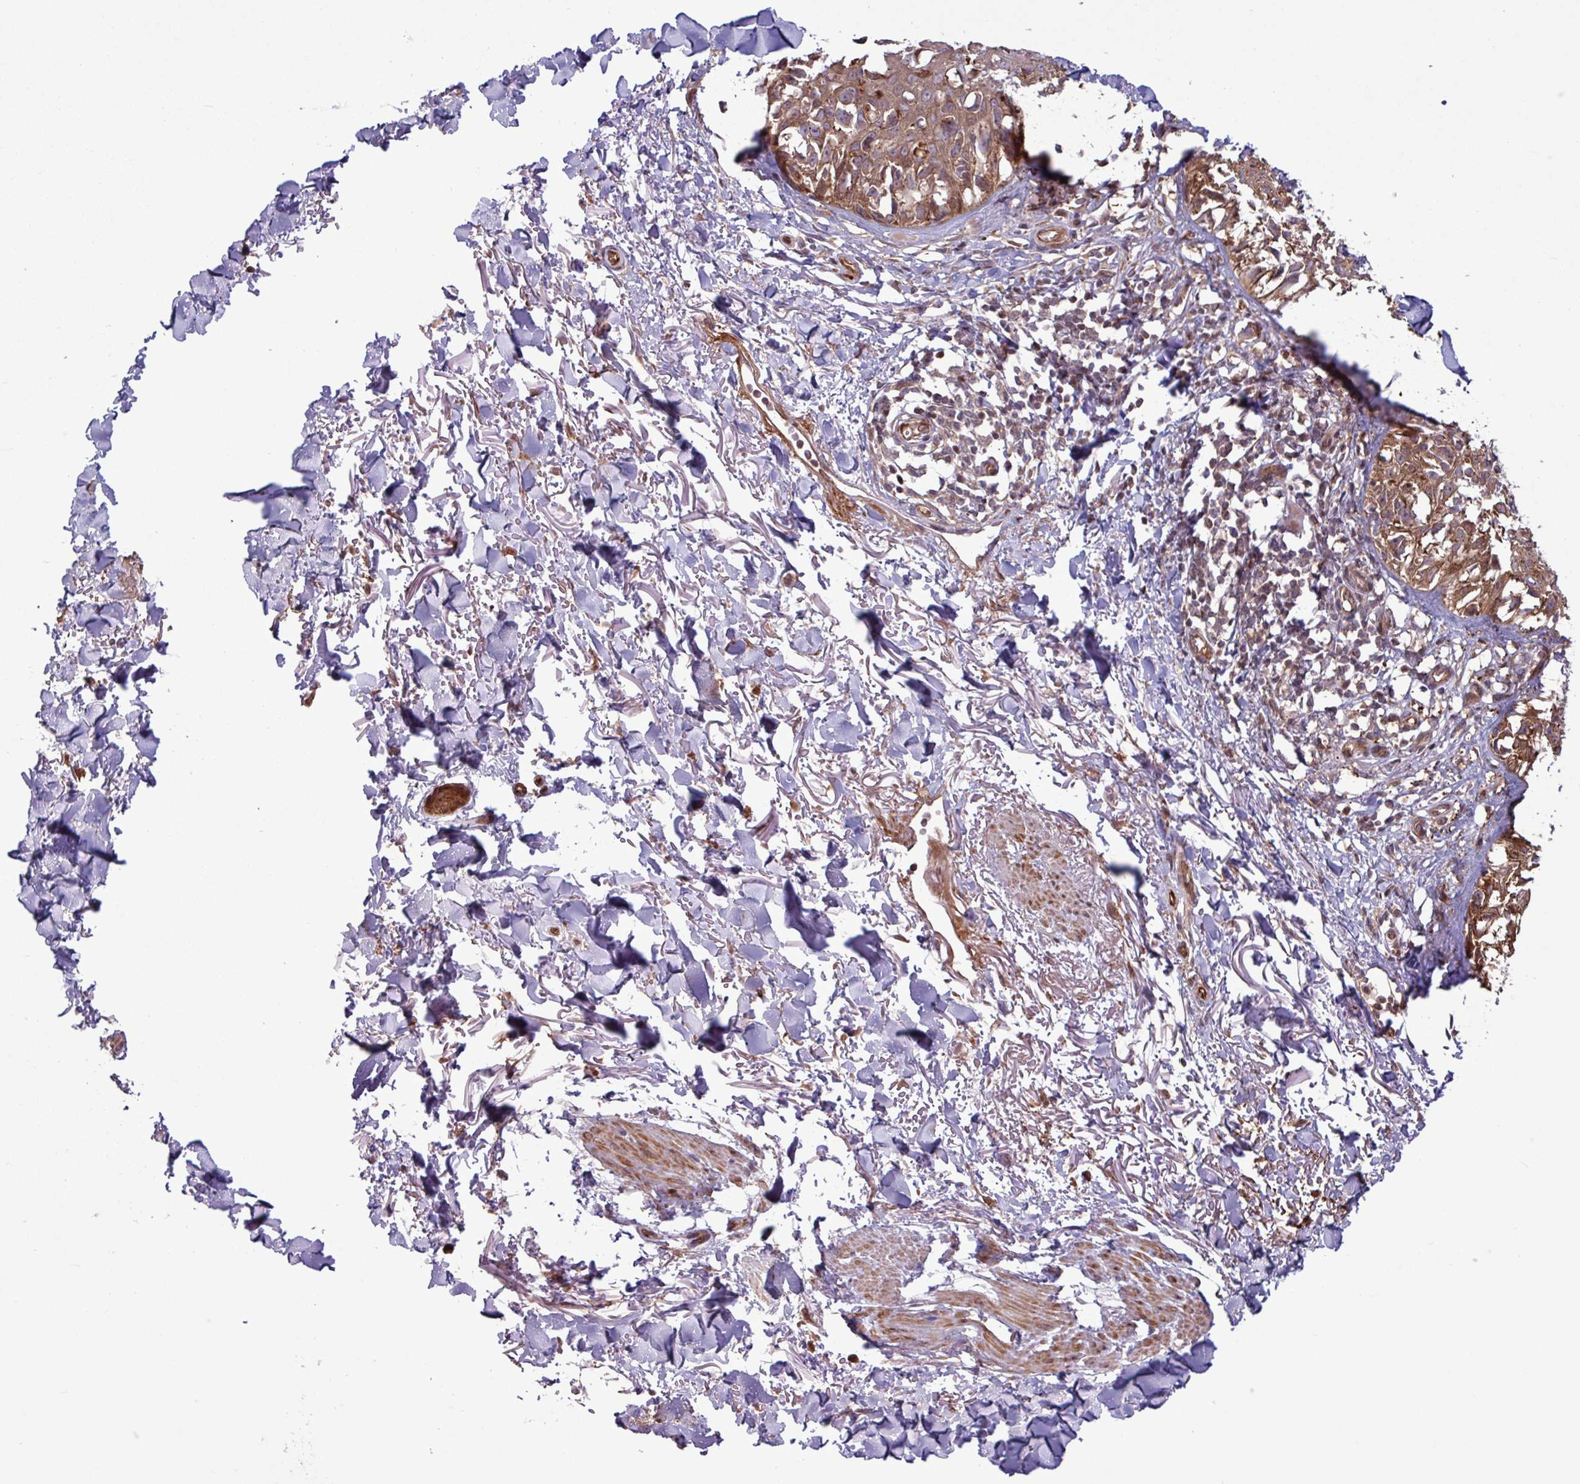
{"staining": {"intensity": "moderate", "quantity": ">75%", "location": "cytoplasmic/membranous"}, "tissue": "melanoma", "cell_type": "Tumor cells", "image_type": "cancer", "snomed": [{"axis": "morphology", "description": "Malignant melanoma, NOS"}, {"axis": "topography", "description": "Skin"}], "caption": "About >75% of tumor cells in human malignant melanoma show moderate cytoplasmic/membranous protein expression as visualized by brown immunohistochemical staining.", "gene": "PDPR", "patient": {"sex": "male", "age": 73}}